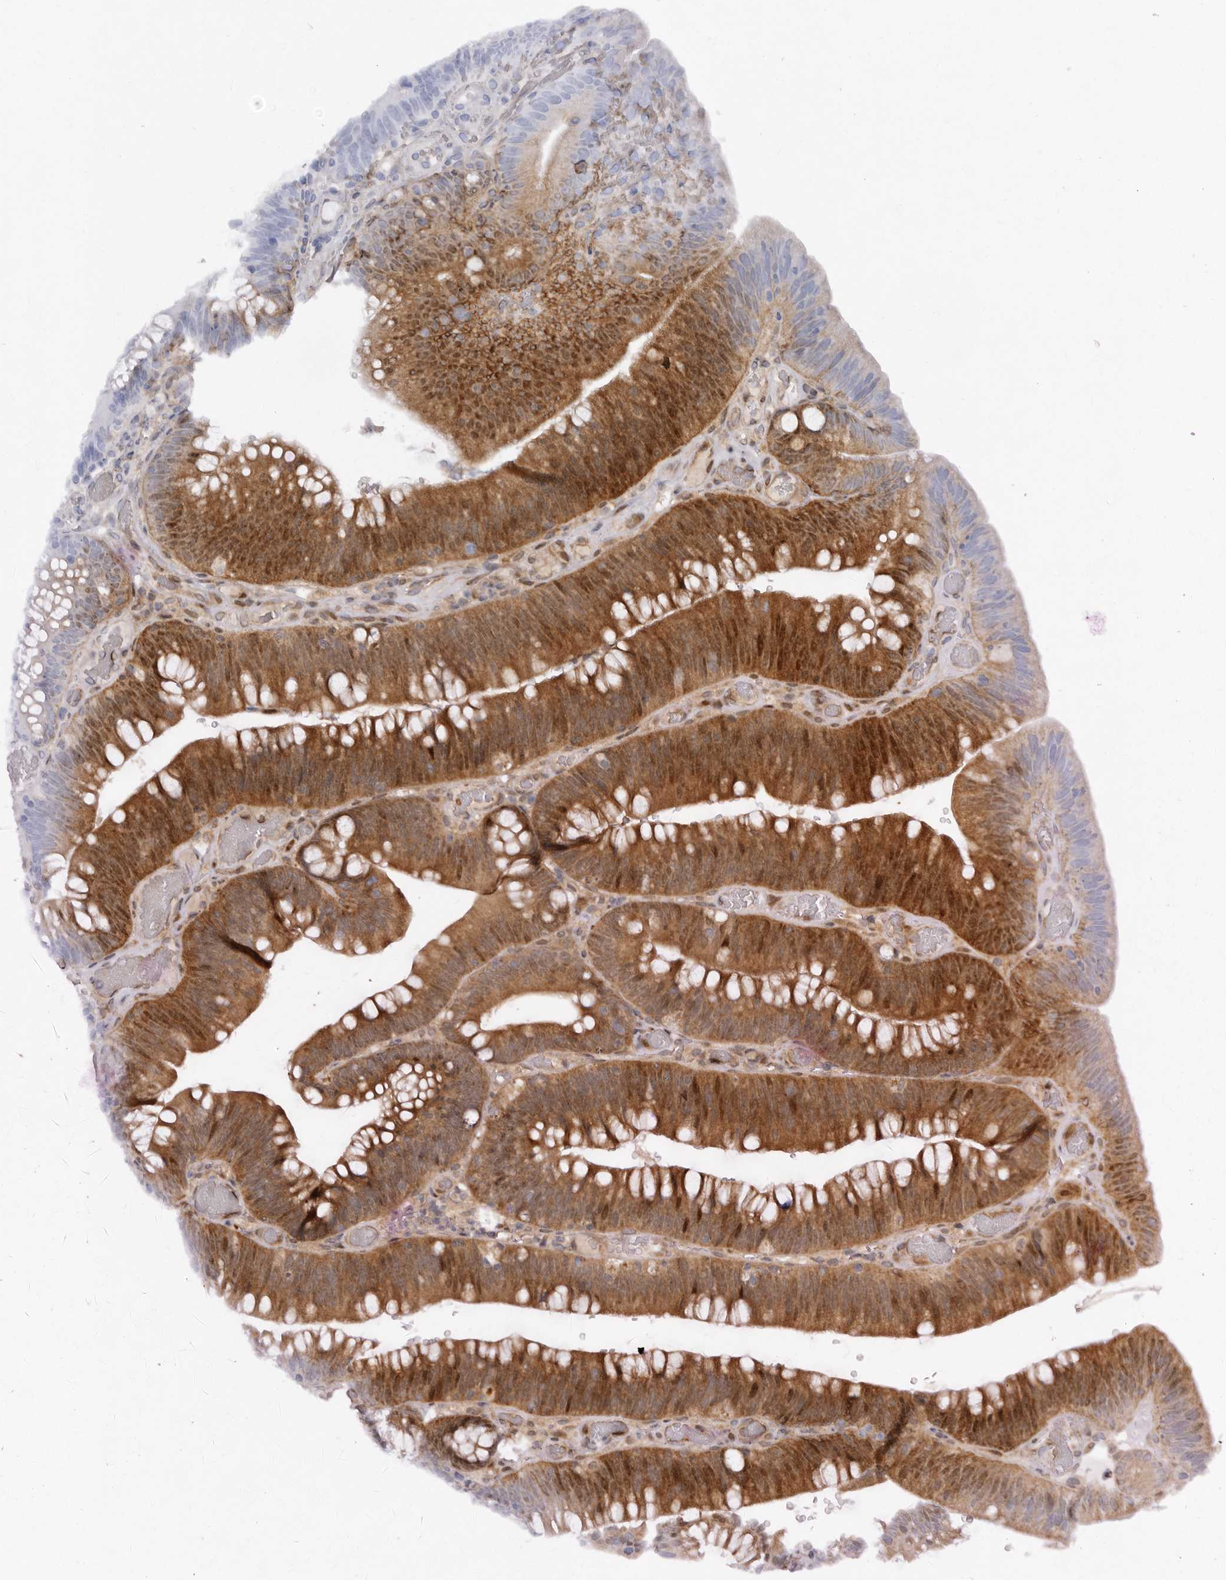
{"staining": {"intensity": "moderate", "quantity": ">75%", "location": "cytoplasmic/membranous,nuclear"}, "tissue": "colorectal cancer", "cell_type": "Tumor cells", "image_type": "cancer", "snomed": [{"axis": "morphology", "description": "Normal tissue, NOS"}, {"axis": "topography", "description": "Colon"}], "caption": "This is an image of IHC staining of colorectal cancer, which shows moderate staining in the cytoplasmic/membranous and nuclear of tumor cells.", "gene": "ABL1", "patient": {"sex": "female", "age": 82}}